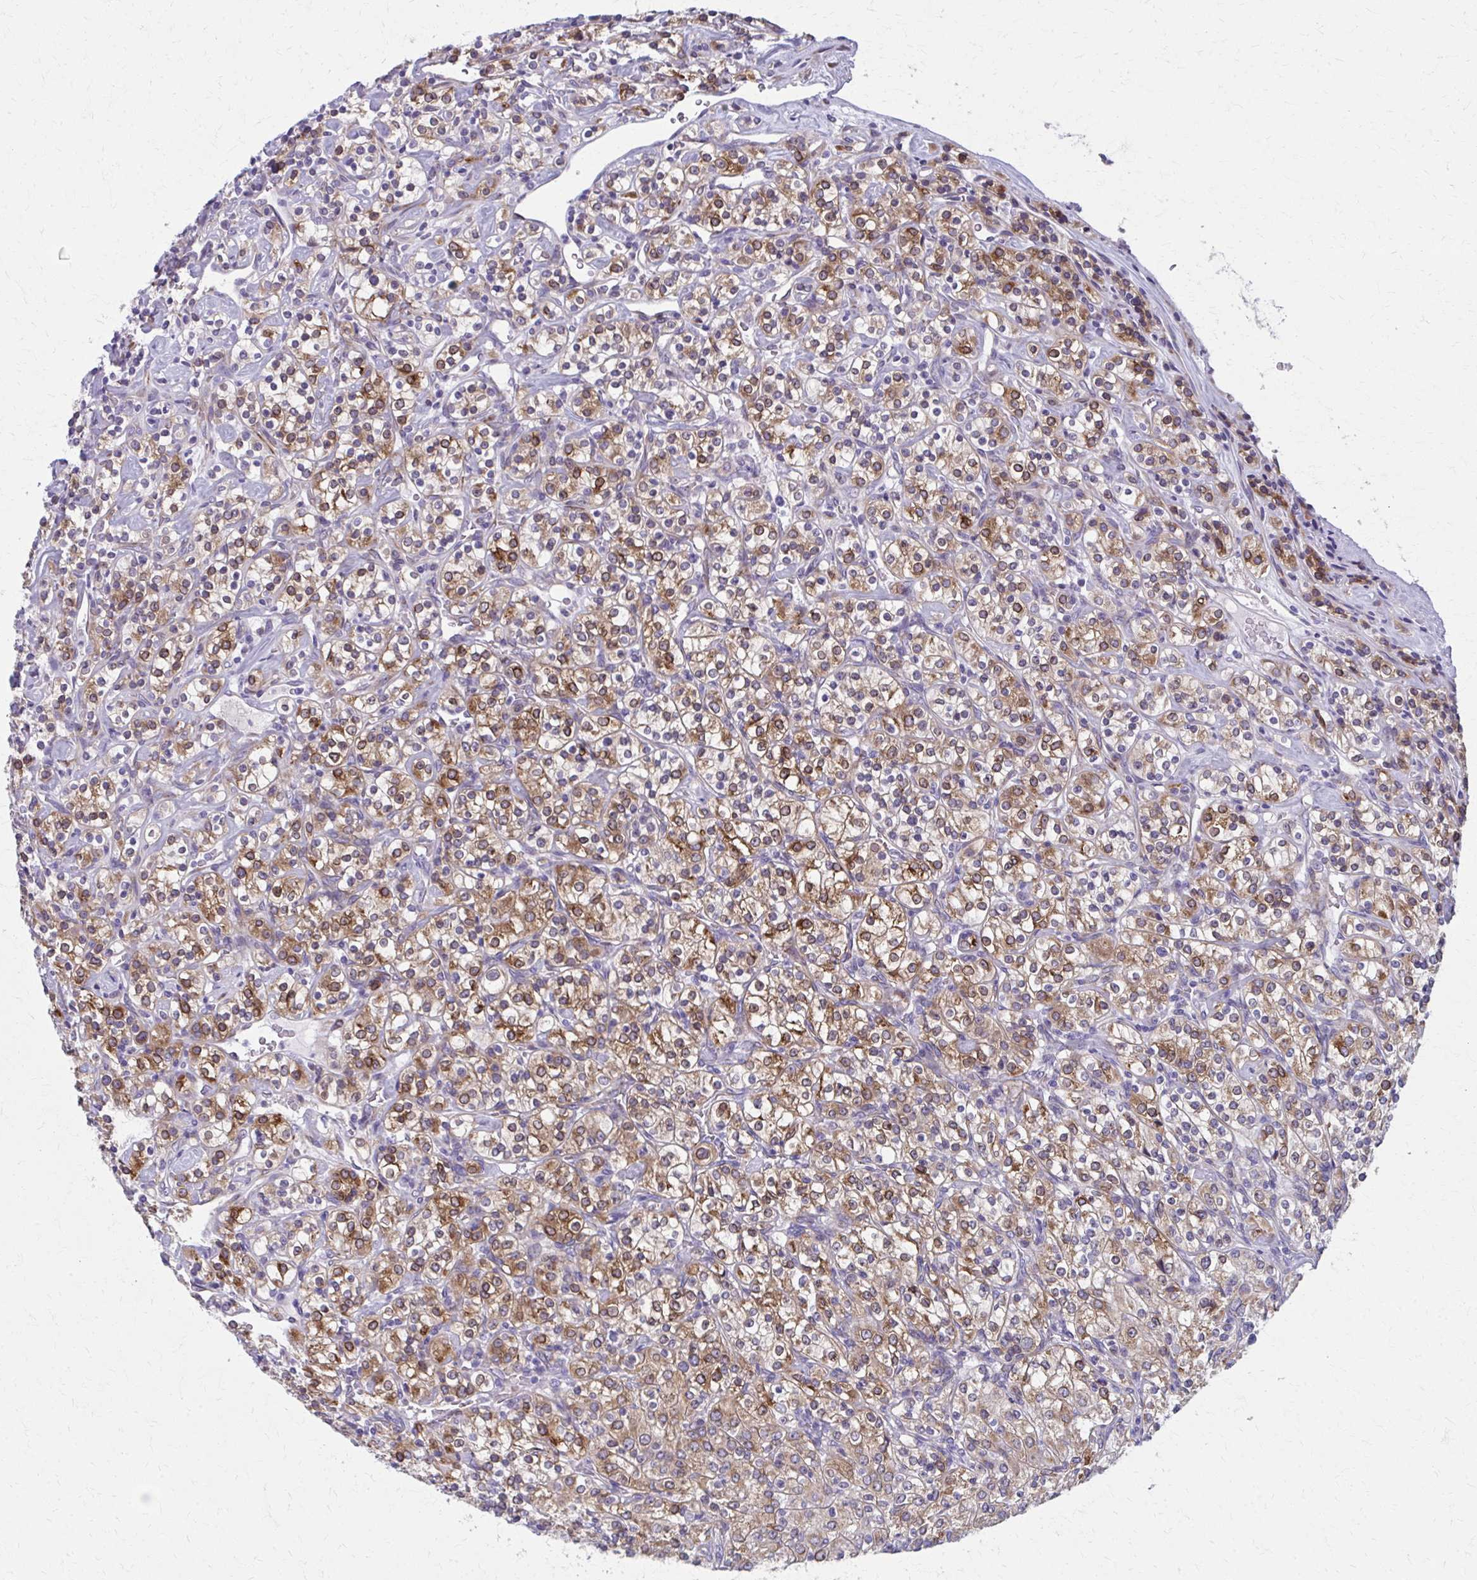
{"staining": {"intensity": "moderate", "quantity": ">75%", "location": "cytoplasmic/membranous"}, "tissue": "renal cancer", "cell_type": "Tumor cells", "image_type": "cancer", "snomed": [{"axis": "morphology", "description": "Adenocarcinoma, NOS"}, {"axis": "topography", "description": "Kidney"}], "caption": "This photomicrograph demonstrates IHC staining of renal cancer (adenocarcinoma), with medium moderate cytoplasmic/membranous expression in about >75% of tumor cells.", "gene": "SPATS2L", "patient": {"sex": "male", "age": 77}}